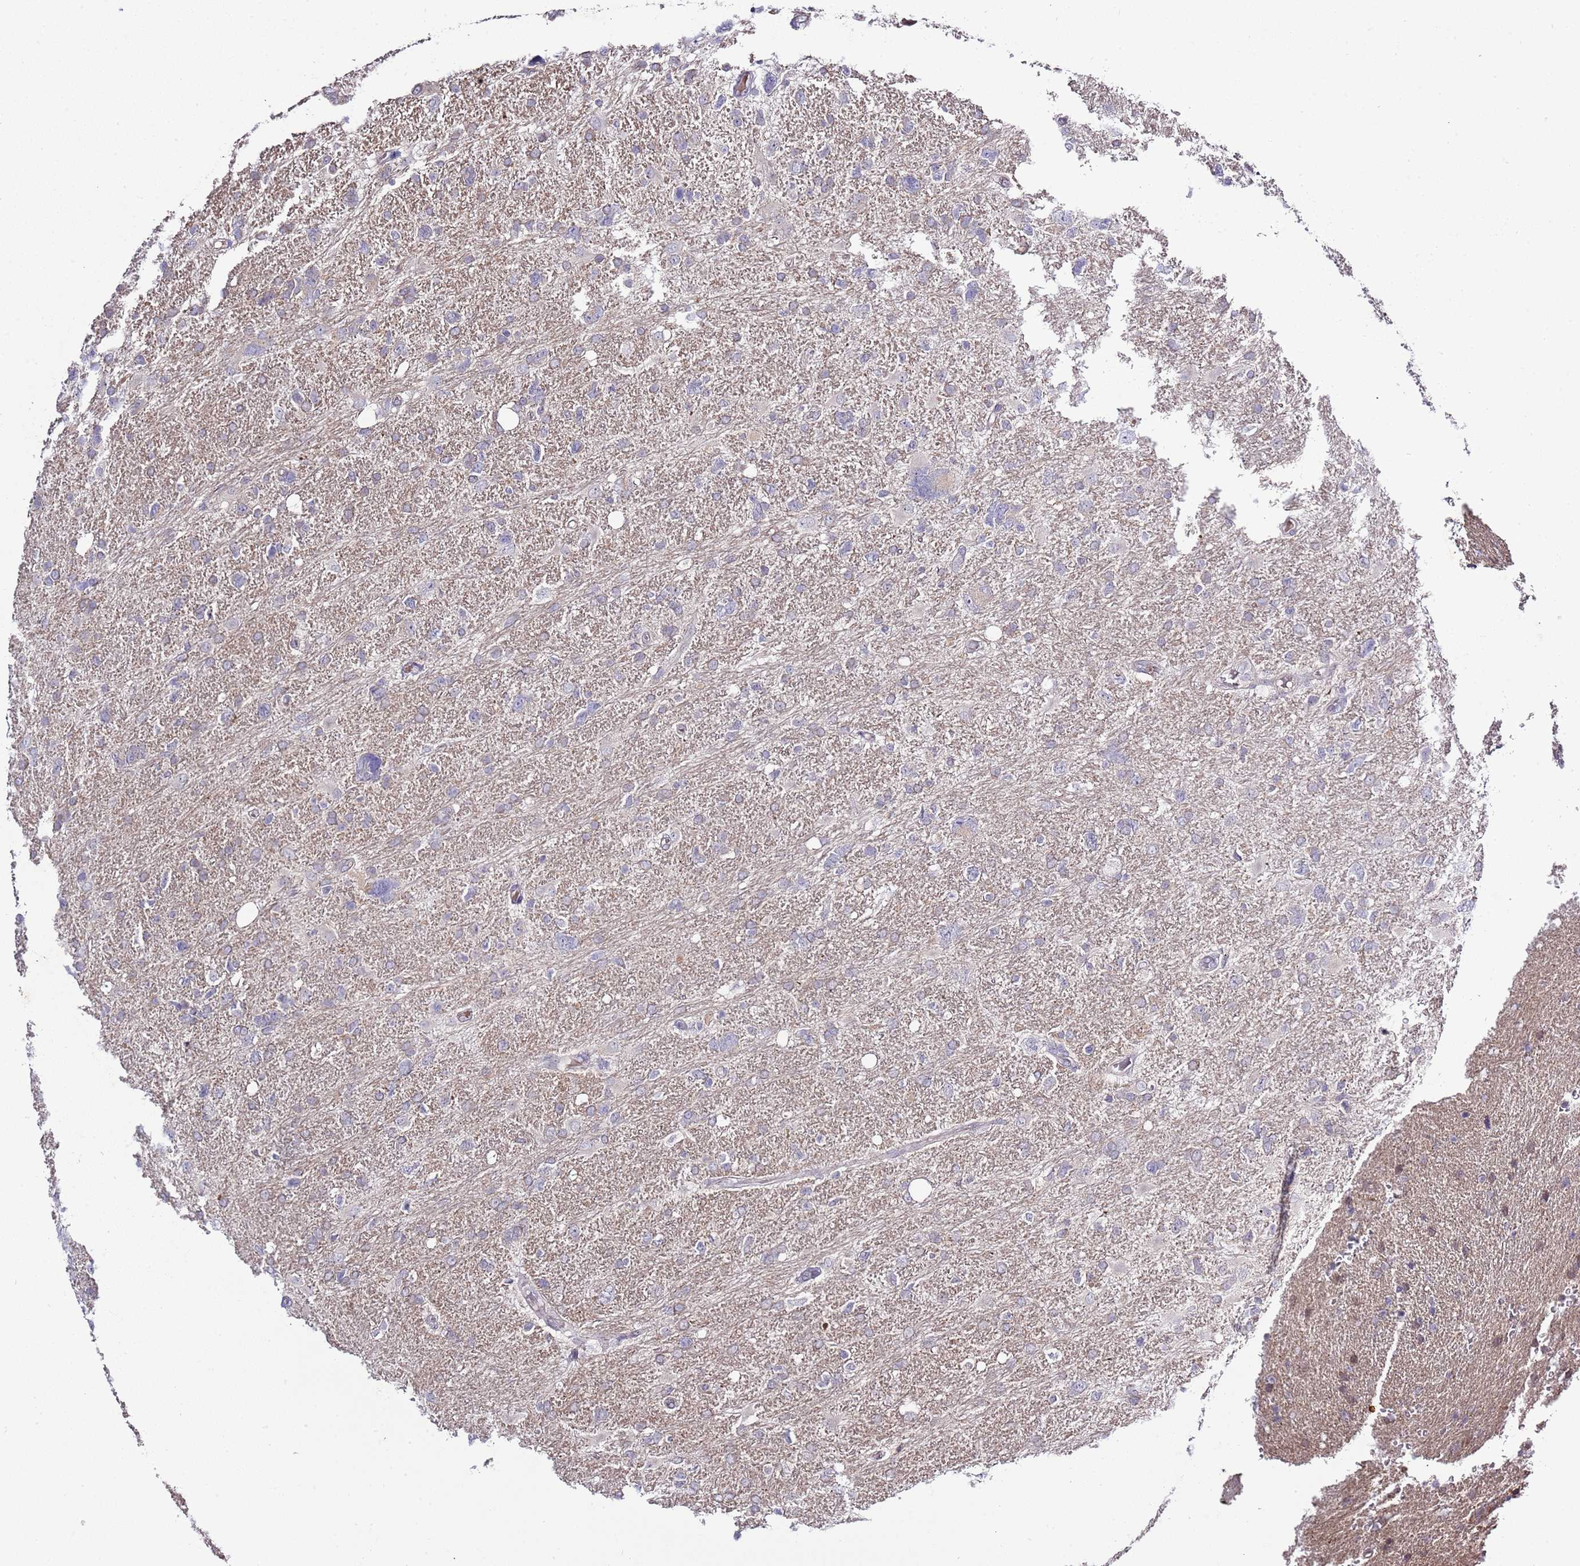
{"staining": {"intensity": "negative", "quantity": "none", "location": "none"}, "tissue": "glioma", "cell_type": "Tumor cells", "image_type": "cancer", "snomed": [{"axis": "morphology", "description": "Glioma, malignant, High grade"}, {"axis": "topography", "description": "Brain"}], "caption": "Tumor cells show no significant staining in glioma. The staining is performed using DAB brown chromogen with nuclei counter-stained in using hematoxylin.", "gene": "P2RY13", "patient": {"sex": "male", "age": 61}}